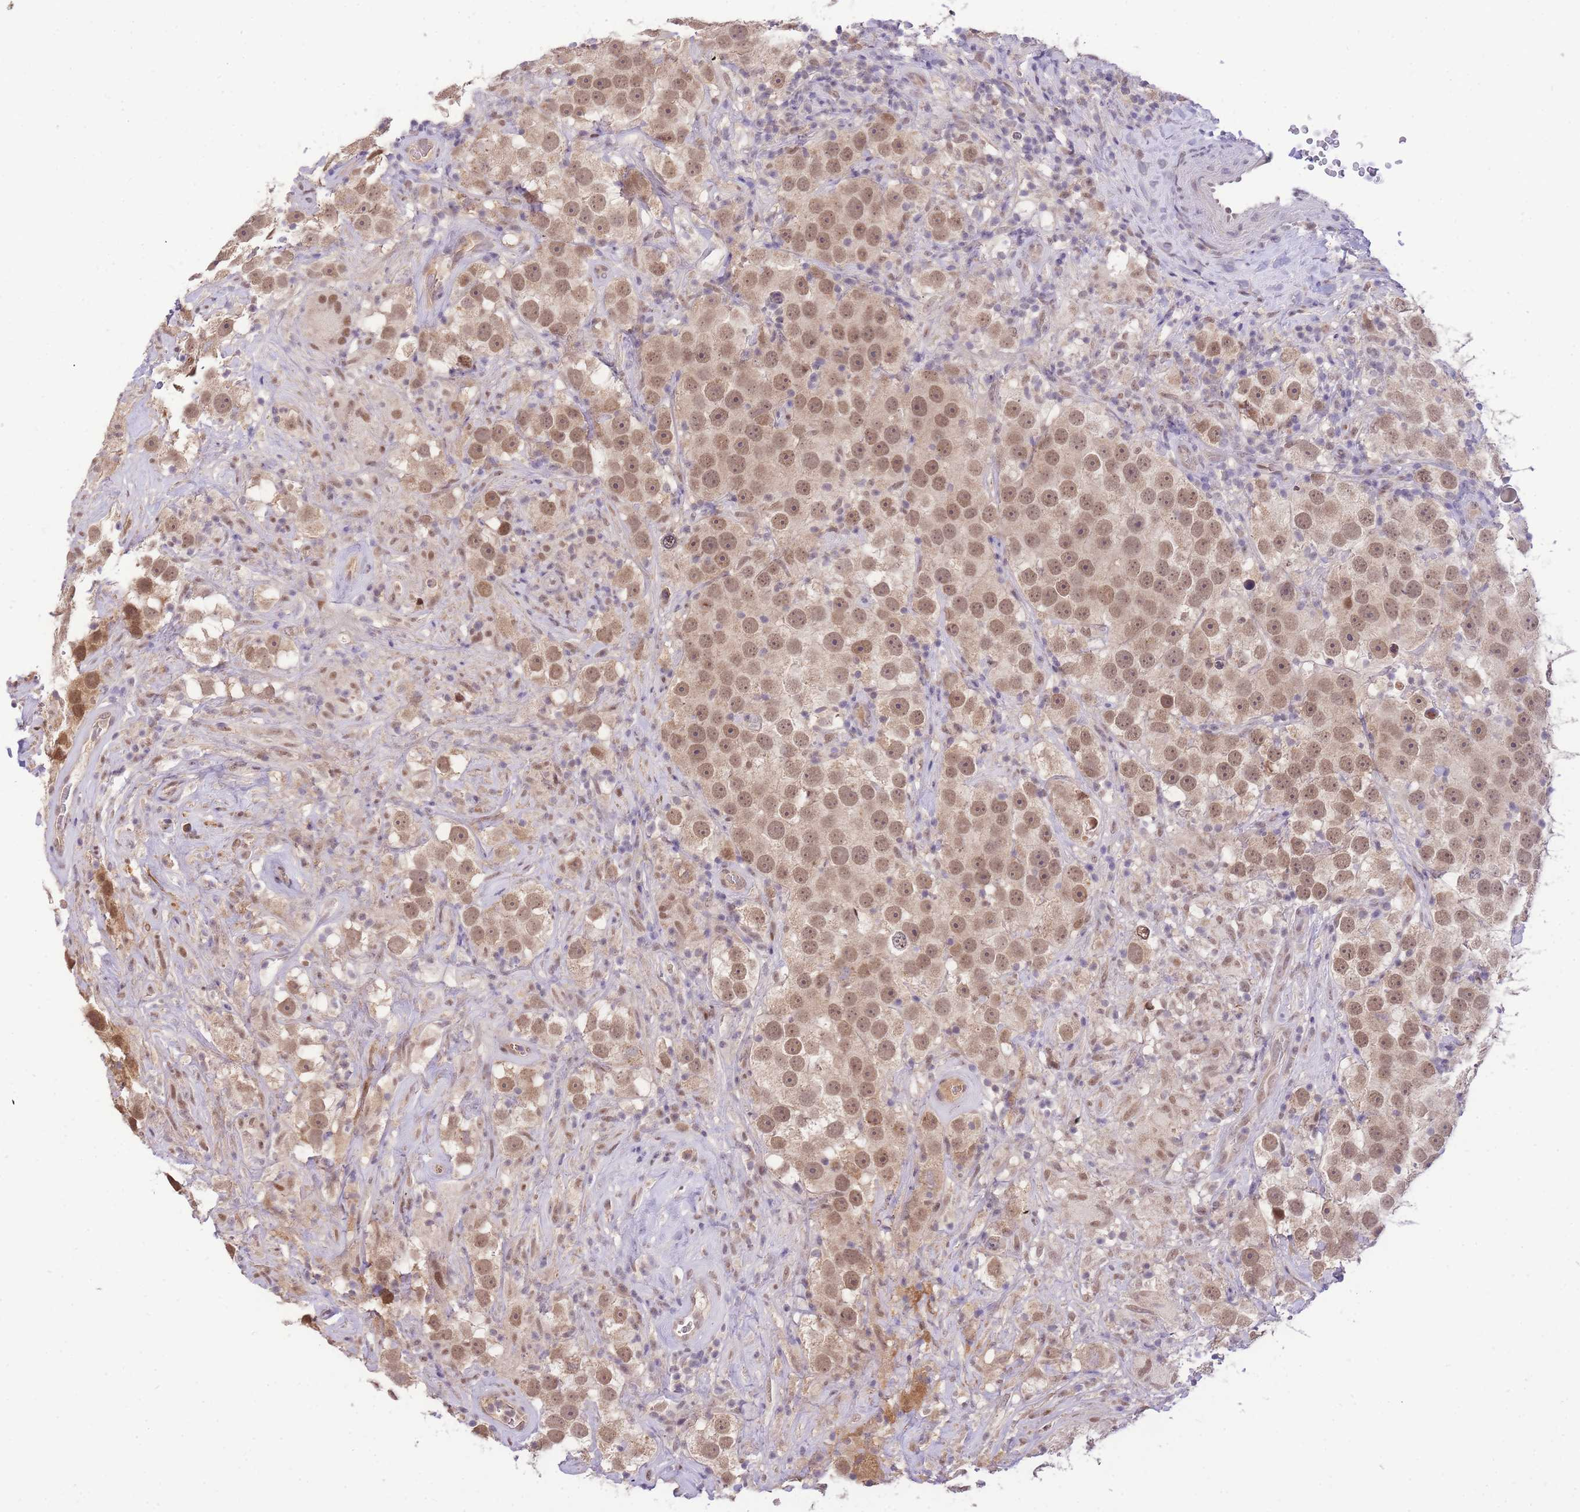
{"staining": {"intensity": "moderate", "quantity": ">75%", "location": "cytoplasmic/membranous,nuclear"}, "tissue": "testis cancer", "cell_type": "Tumor cells", "image_type": "cancer", "snomed": [{"axis": "morphology", "description": "Seminoma, NOS"}, {"axis": "topography", "description": "Testis"}], "caption": "Protein positivity by immunohistochemistry shows moderate cytoplasmic/membranous and nuclear staining in about >75% of tumor cells in testis seminoma. The protein is stained brown, and the nuclei are stained in blue (DAB (3,3'-diaminobenzidine) IHC with brightfield microscopy, high magnification).", "gene": "PUS10", "patient": {"sex": "male", "age": 49}}